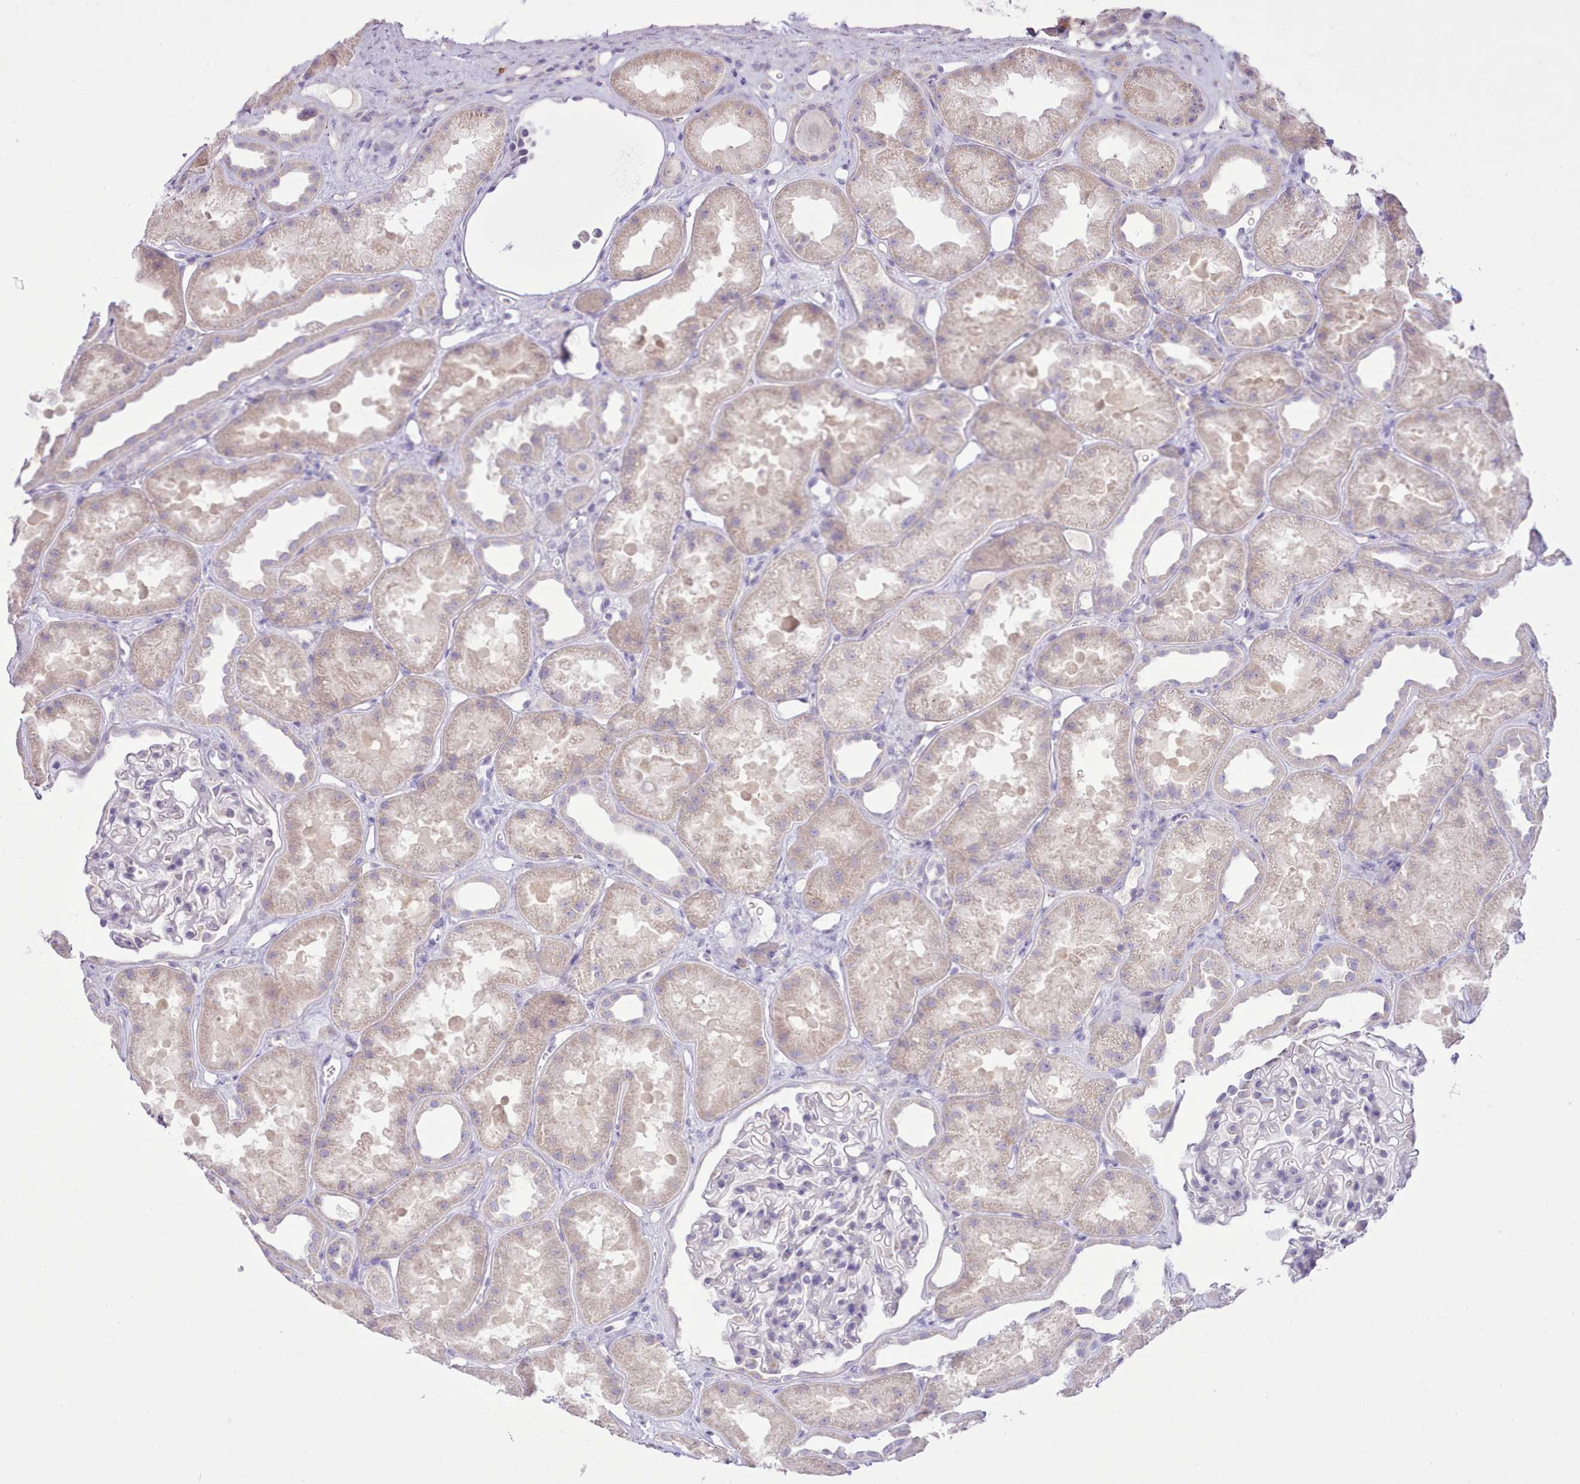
{"staining": {"intensity": "negative", "quantity": "none", "location": "none"}, "tissue": "kidney", "cell_type": "Cells in glomeruli", "image_type": "normal", "snomed": [{"axis": "morphology", "description": "Normal tissue, NOS"}, {"axis": "topography", "description": "Kidney"}], "caption": "Immunohistochemistry (IHC) image of unremarkable kidney stained for a protein (brown), which demonstrates no staining in cells in glomeruli. (Stains: DAB (3,3'-diaminobenzidine) immunohistochemistry (IHC) with hematoxylin counter stain, Microscopy: brightfield microscopy at high magnification).", "gene": "CCL1", "patient": {"sex": "male", "age": 61}}